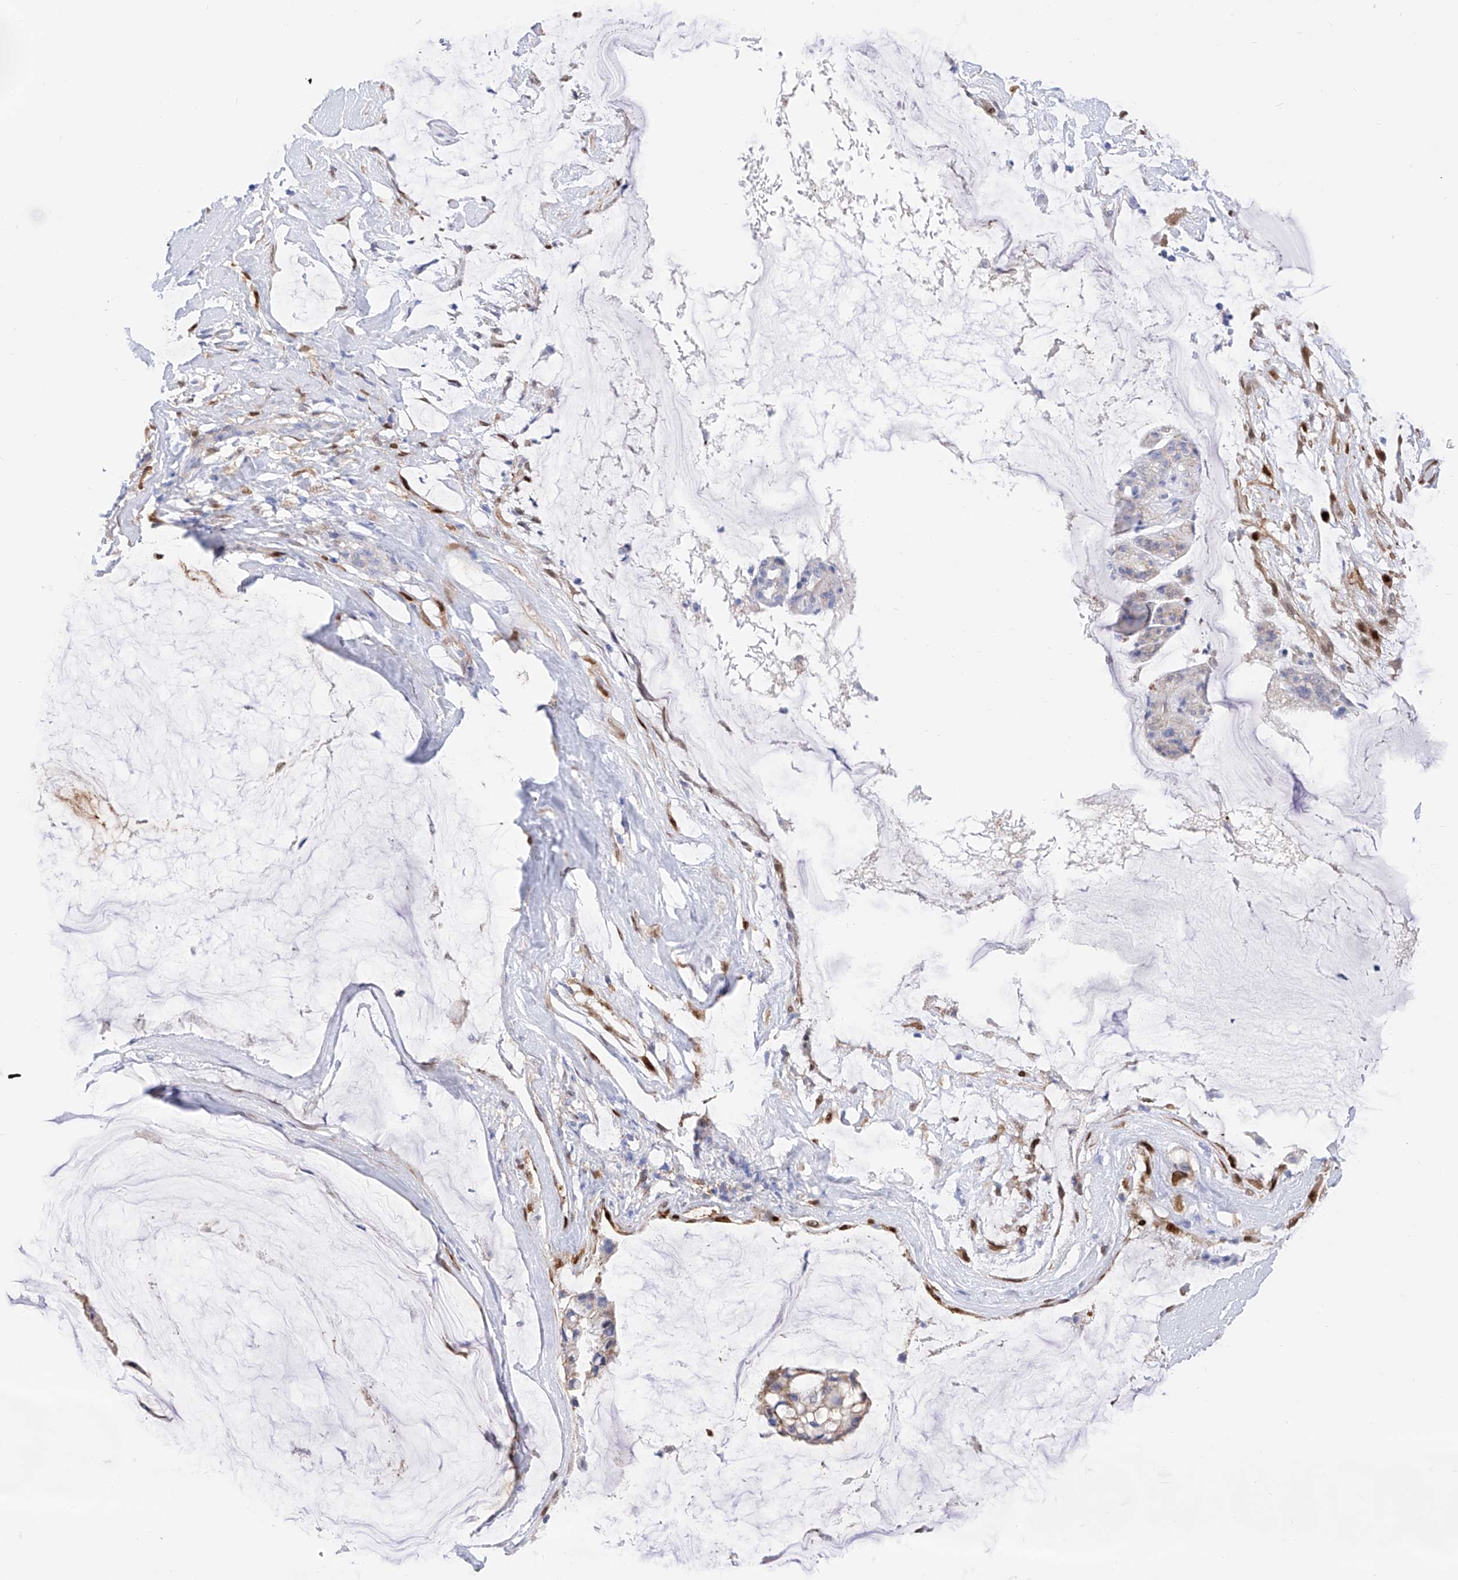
{"staining": {"intensity": "weak", "quantity": "<25%", "location": "cytoplasmic/membranous"}, "tissue": "ovarian cancer", "cell_type": "Tumor cells", "image_type": "cancer", "snomed": [{"axis": "morphology", "description": "Cystadenocarcinoma, mucinous, NOS"}, {"axis": "topography", "description": "Ovary"}], "caption": "Tumor cells are negative for protein expression in human ovarian cancer.", "gene": "TRPC7", "patient": {"sex": "female", "age": 39}}